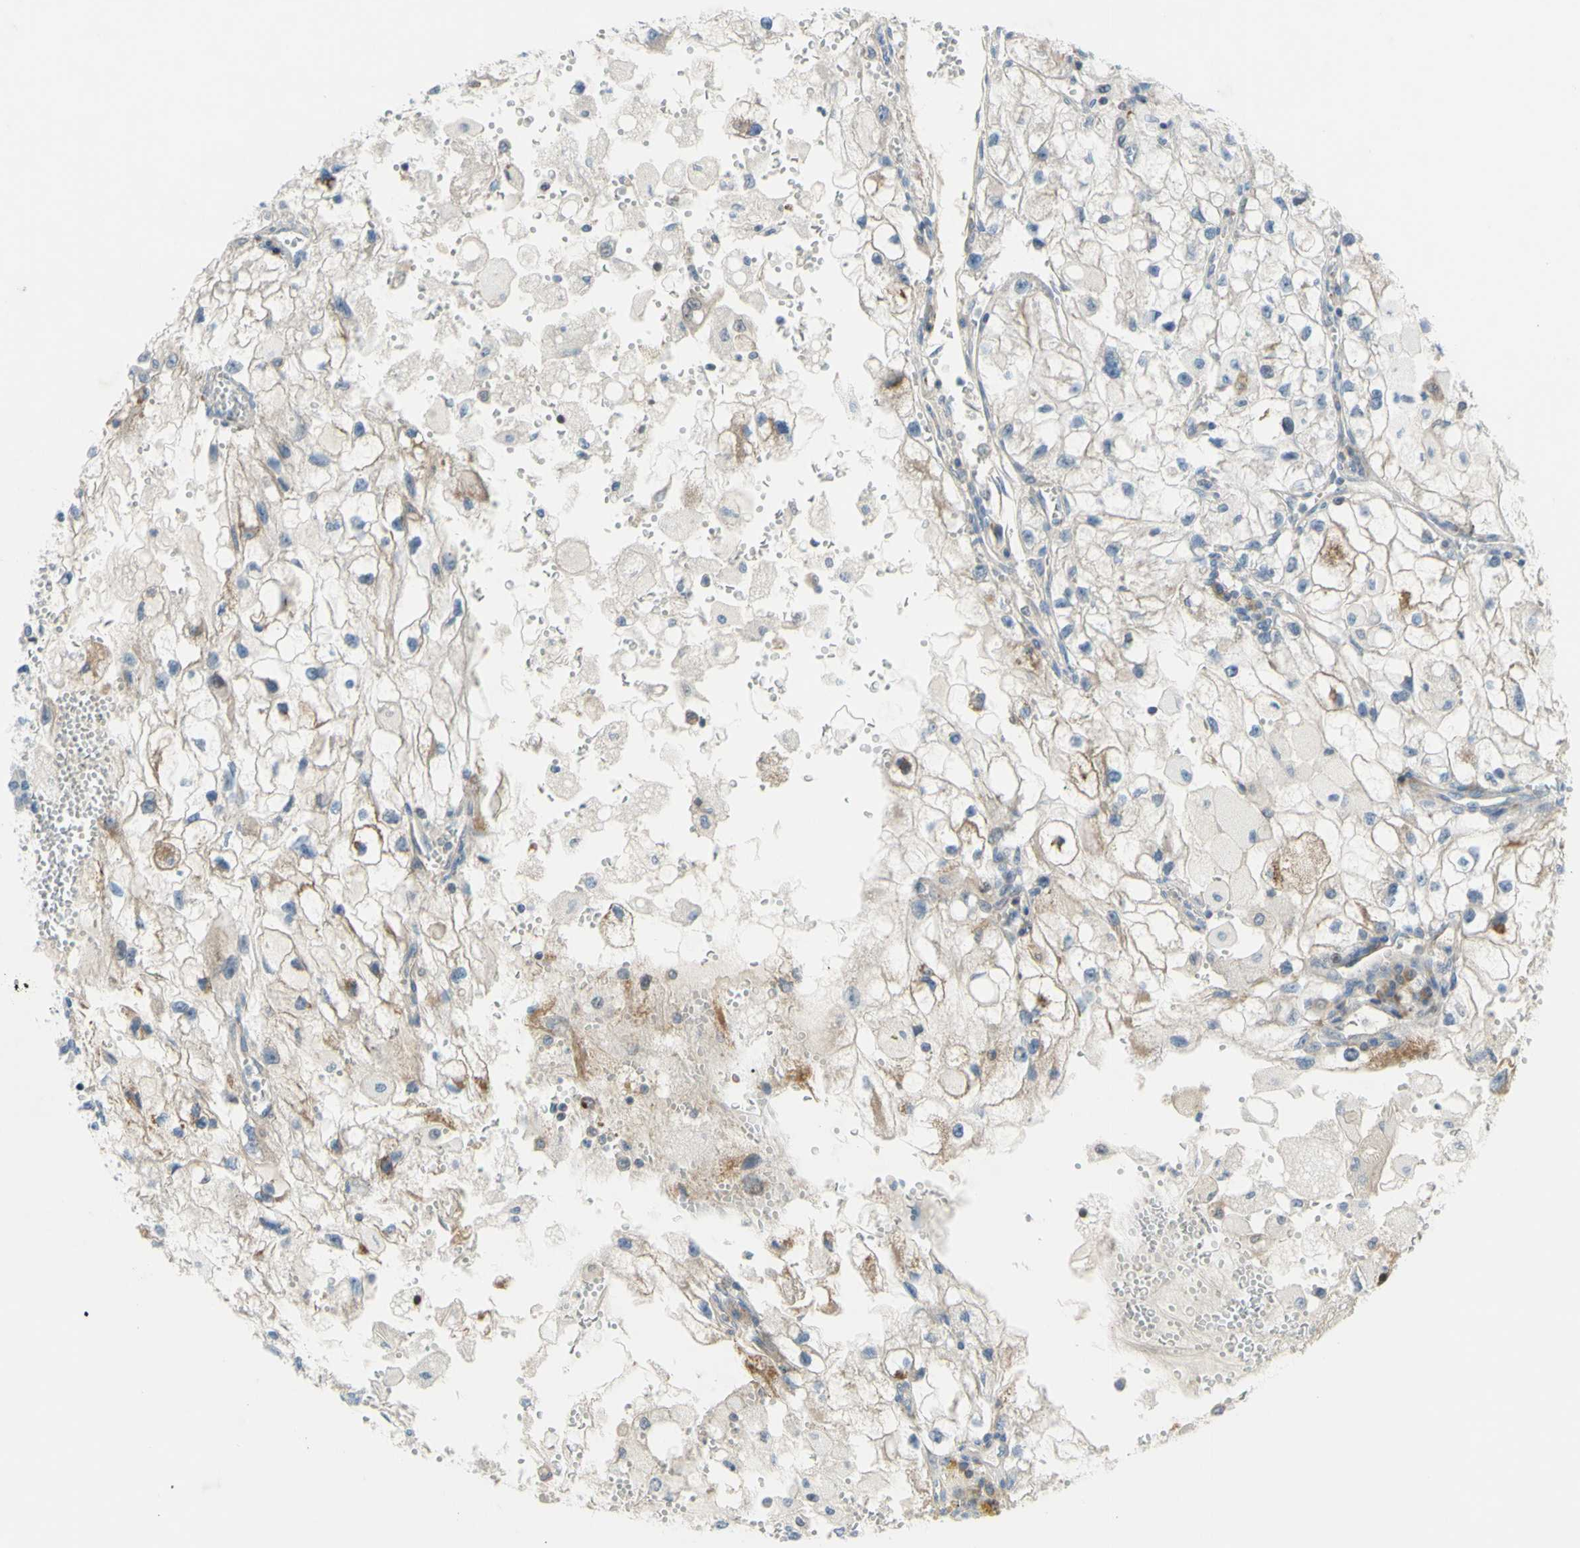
{"staining": {"intensity": "moderate", "quantity": "<25%", "location": "cytoplasmic/membranous"}, "tissue": "renal cancer", "cell_type": "Tumor cells", "image_type": "cancer", "snomed": [{"axis": "morphology", "description": "Adenocarcinoma, NOS"}, {"axis": "topography", "description": "Kidney"}], "caption": "Protein expression analysis of renal adenocarcinoma displays moderate cytoplasmic/membranous positivity in about <25% of tumor cells.", "gene": "PAK2", "patient": {"sex": "female", "age": 70}}